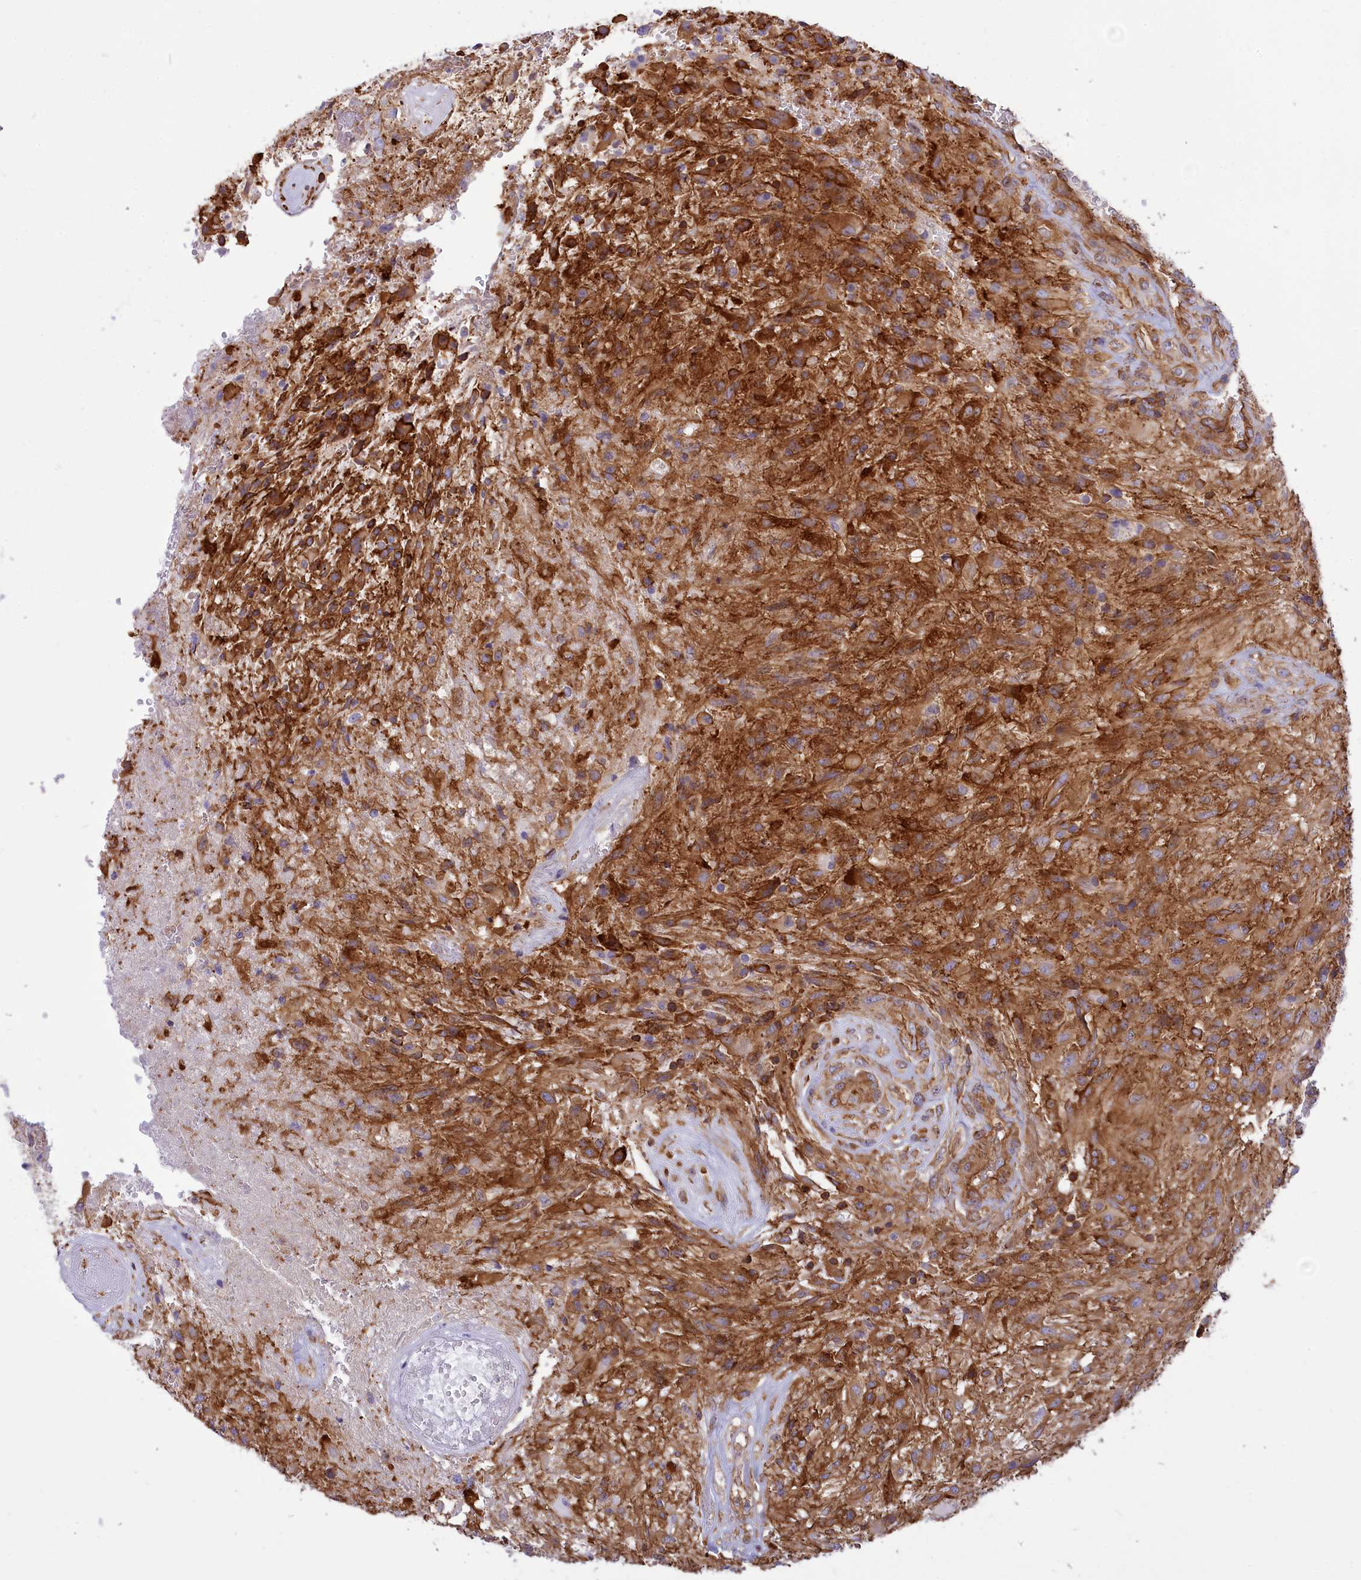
{"staining": {"intensity": "moderate", "quantity": "25%-75%", "location": "cytoplasmic/membranous"}, "tissue": "glioma", "cell_type": "Tumor cells", "image_type": "cancer", "snomed": [{"axis": "morphology", "description": "Glioma, malignant, High grade"}, {"axis": "topography", "description": "Brain"}], "caption": "A medium amount of moderate cytoplasmic/membranous staining is appreciated in approximately 25%-75% of tumor cells in malignant high-grade glioma tissue. (DAB = brown stain, brightfield microscopy at high magnification).", "gene": "SEPTIN9", "patient": {"sex": "male", "age": 56}}